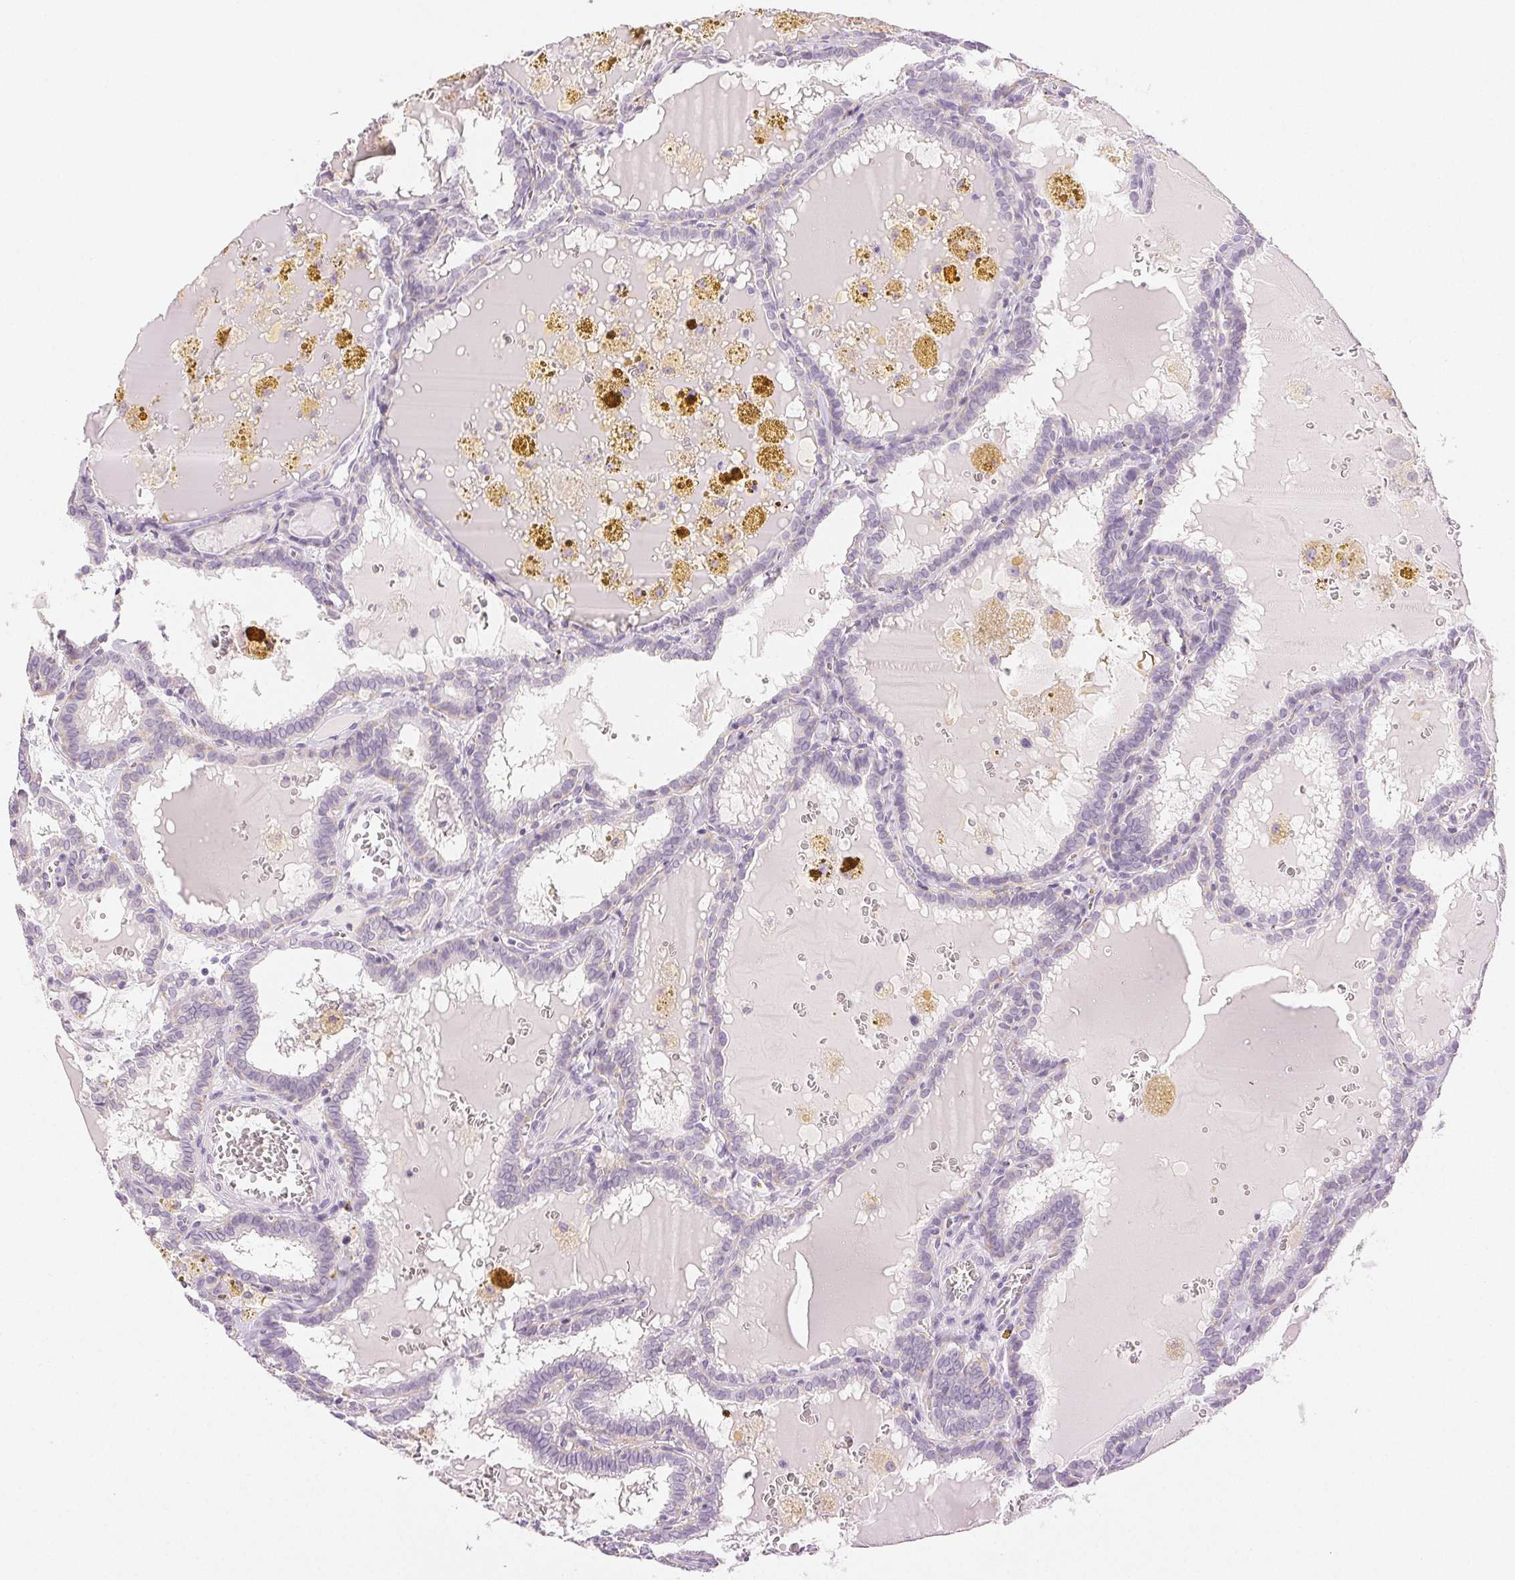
{"staining": {"intensity": "negative", "quantity": "none", "location": "none"}, "tissue": "thyroid cancer", "cell_type": "Tumor cells", "image_type": "cancer", "snomed": [{"axis": "morphology", "description": "Papillary adenocarcinoma, NOS"}, {"axis": "topography", "description": "Thyroid gland"}], "caption": "Immunohistochemistry (IHC) histopathology image of neoplastic tissue: human thyroid cancer stained with DAB reveals no significant protein positivity in tumor cells. The staining was performed using DAB (3,3'-diaminobenzidine) to visualize the protein expression in brown, while the nuclei were stained in blue with hematoxylin (Magnification: 20x).", "gene": "SLC5A2", "patient": {"sex": "female", "age": 39}}